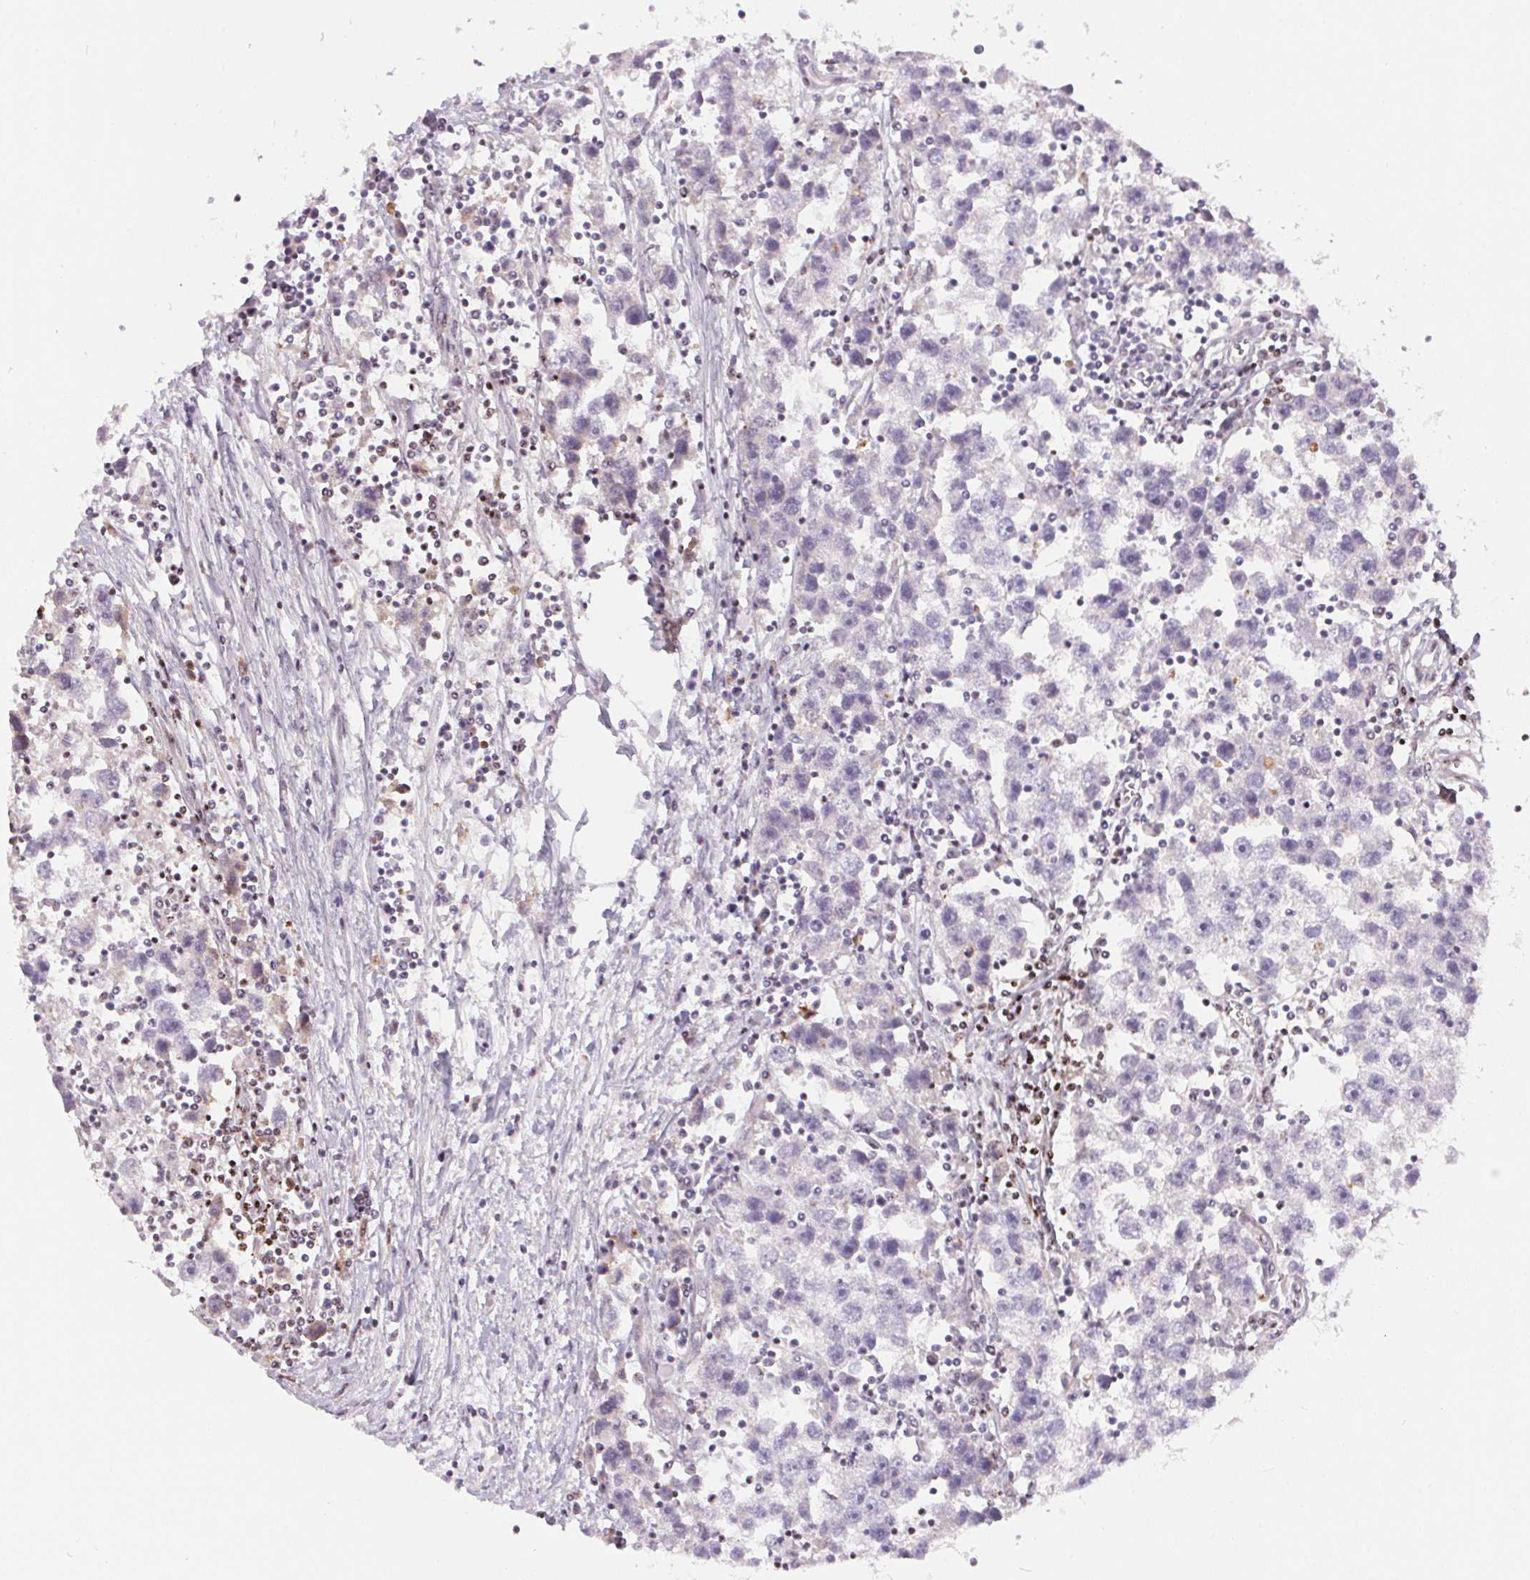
{"staining": {"intensity": "negative", "quantity": "none", "location": "none"}, "tissue": "testis cancer", "cell_type": "Tumor cells", "image_type": "cancer", "snomed": [{"axis": "morphology", "description": "Seminoma, NOS"}, {"axis": "topography", "description": "Testis"}], "caption": "Testis cancer (seminoma) was stained to show a protein in brown. There is no significant expression in tumor cells. The staining was performed using DAB (3,3'-diaminobenzidine) to visualize the protein expression in brown, while the nuclei were stained in blue with hematoxylin (Magnification: 20x).", "gene": "UNC13B", "patient": {"sex": "male", "age": 30}}